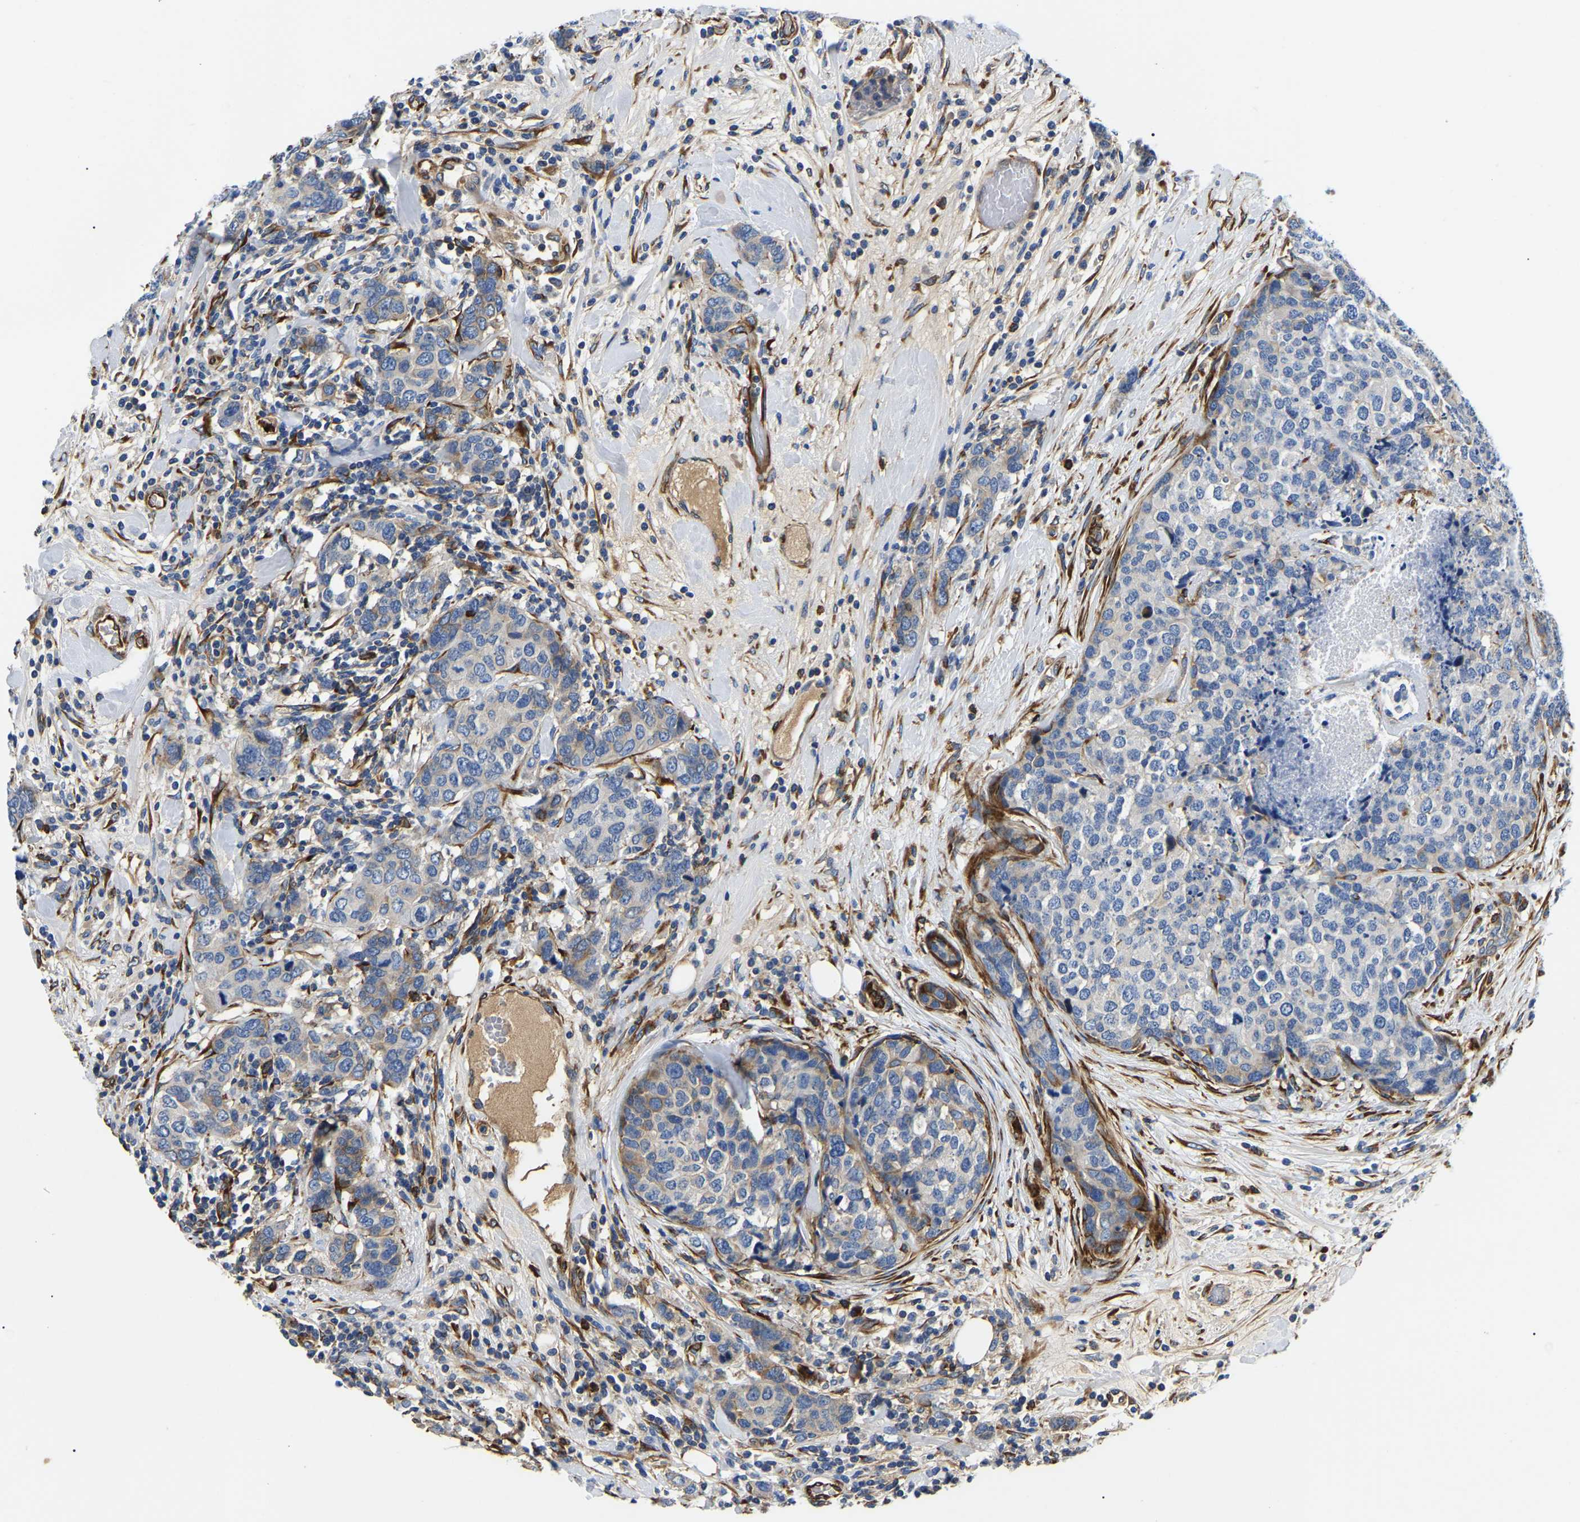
{"staining": {"intensity": "weak", "quantity": "<25%", "location": "cytoplasmic/membranous"}, "tissue": "breast cancer", "cell_type": "Tumor cells", "image_type": "cancer", "snomed": [{"axis": "morphology", "description": "Lobular carcinoma"}, {"axis": "topography", "description": "Breast"}], "caption": "Immunohistochemical staining of human breast cancer reveals no significant staining in tumor cells.", "gene": "DUSP8", "patient": {"sex": "female", "age": 59}}